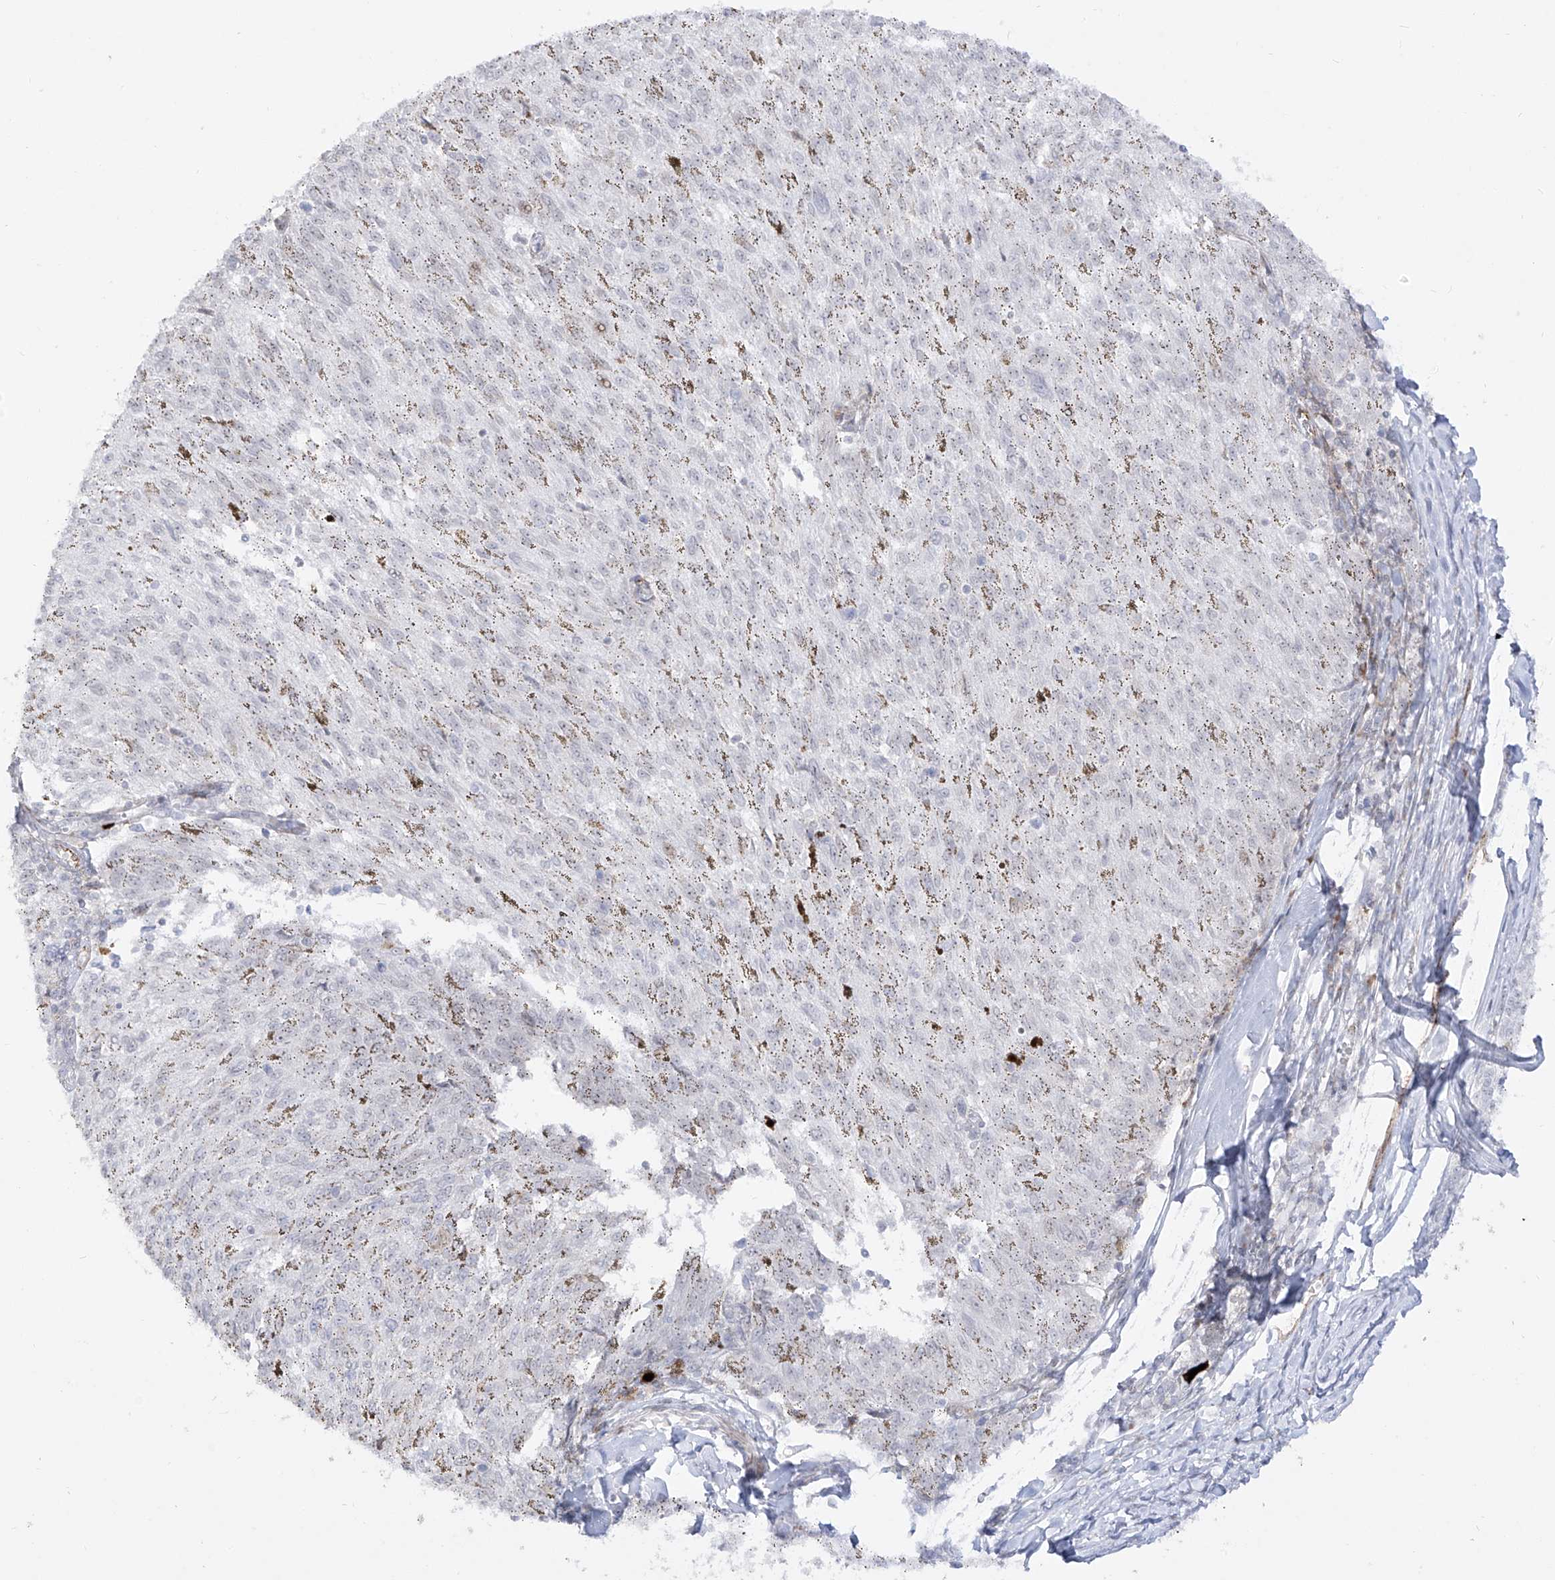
{"staining": {"intensity": "negative", "quantity": "none", "location": "none"}, "tissue": "melanoma", "cell_type": "Tumor cells", "image_type": "cancer", "snomed": [{"axis": "morphology", "description": "Malignant melanoma, NOS"}, {"axis": "topography", "description": "Skin"}], "caption": "The image shows no significant staining in tumor cells of melanoma. (DAB (3,3'-diaminobenzidine) immunohistochemistry visualized using brightfield microscopy, high magnification).", "gene": "ZNF180", "patient": {"sex": "female", "age": 72}}